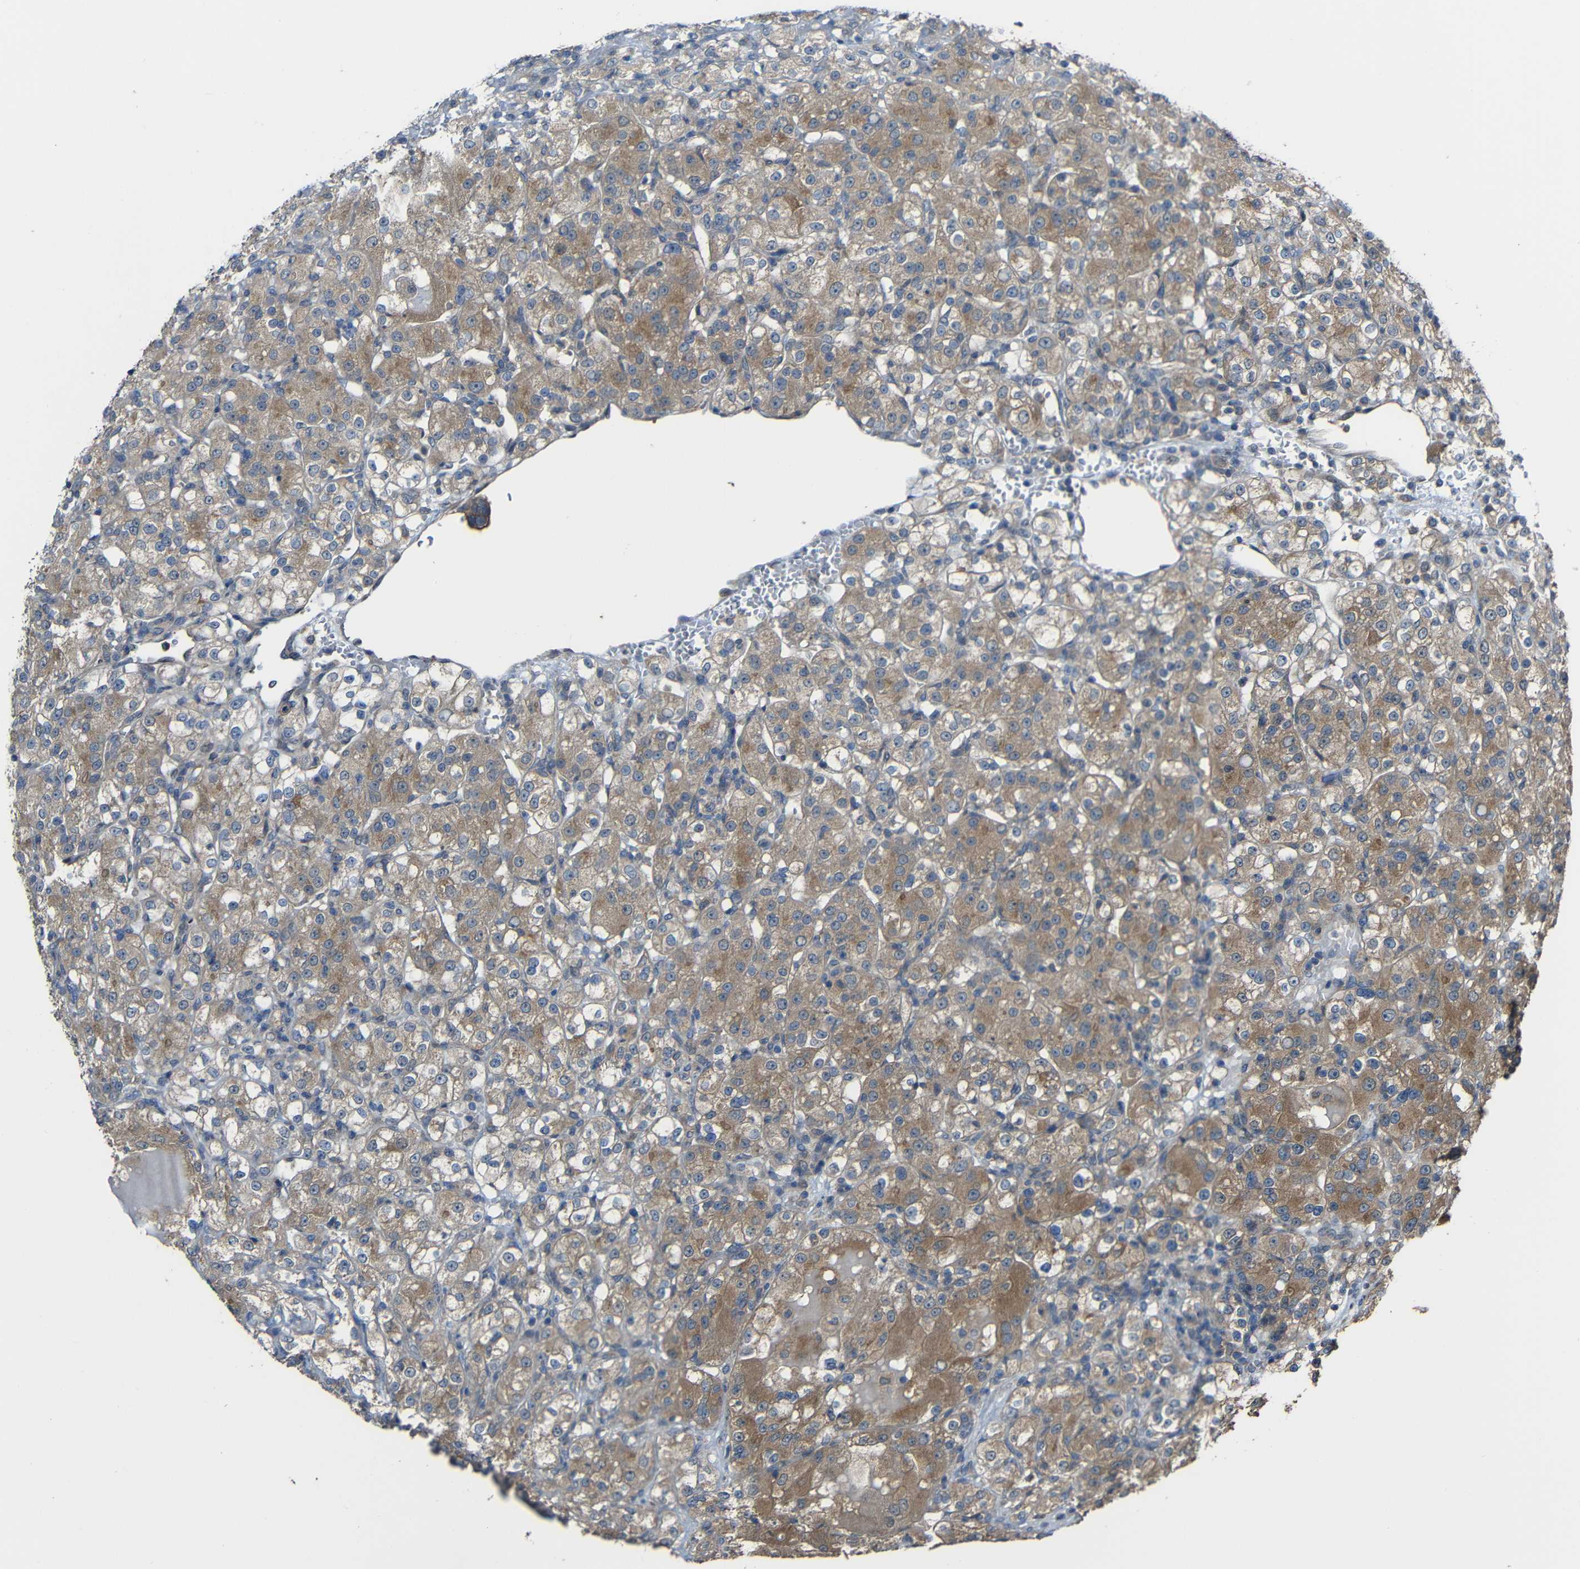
{"staining": {"intensity": "moderate", "quantity": ">75%", "location": "cytoplasmic/membranous"}, "tissue": "renal cancer", "cell_type": "Tumor cells", "image_type": "cancer", "snomed": [{"axis": "morphology", "description": "Normal tissue, NOS"}, {"axis": "morphology", "description": "Adenocarcinoma, NOS"}, {"axis": "topography", "description": "Kidney"}], "caption": "Brown immunohistochemical staining in human renal cancer (adenocarcinoma) shows moderate cytoplasmic/membranous expression in approximately >75% of tumor cells. The staining is performed using DAB (3,3'-diaminobenzidine) brown chromogen to label protein expression. The nuclei are counter-stained blue using hematoxylin.", "gene": "CHST9", "patient": {"sex": "male", "age": 61}}